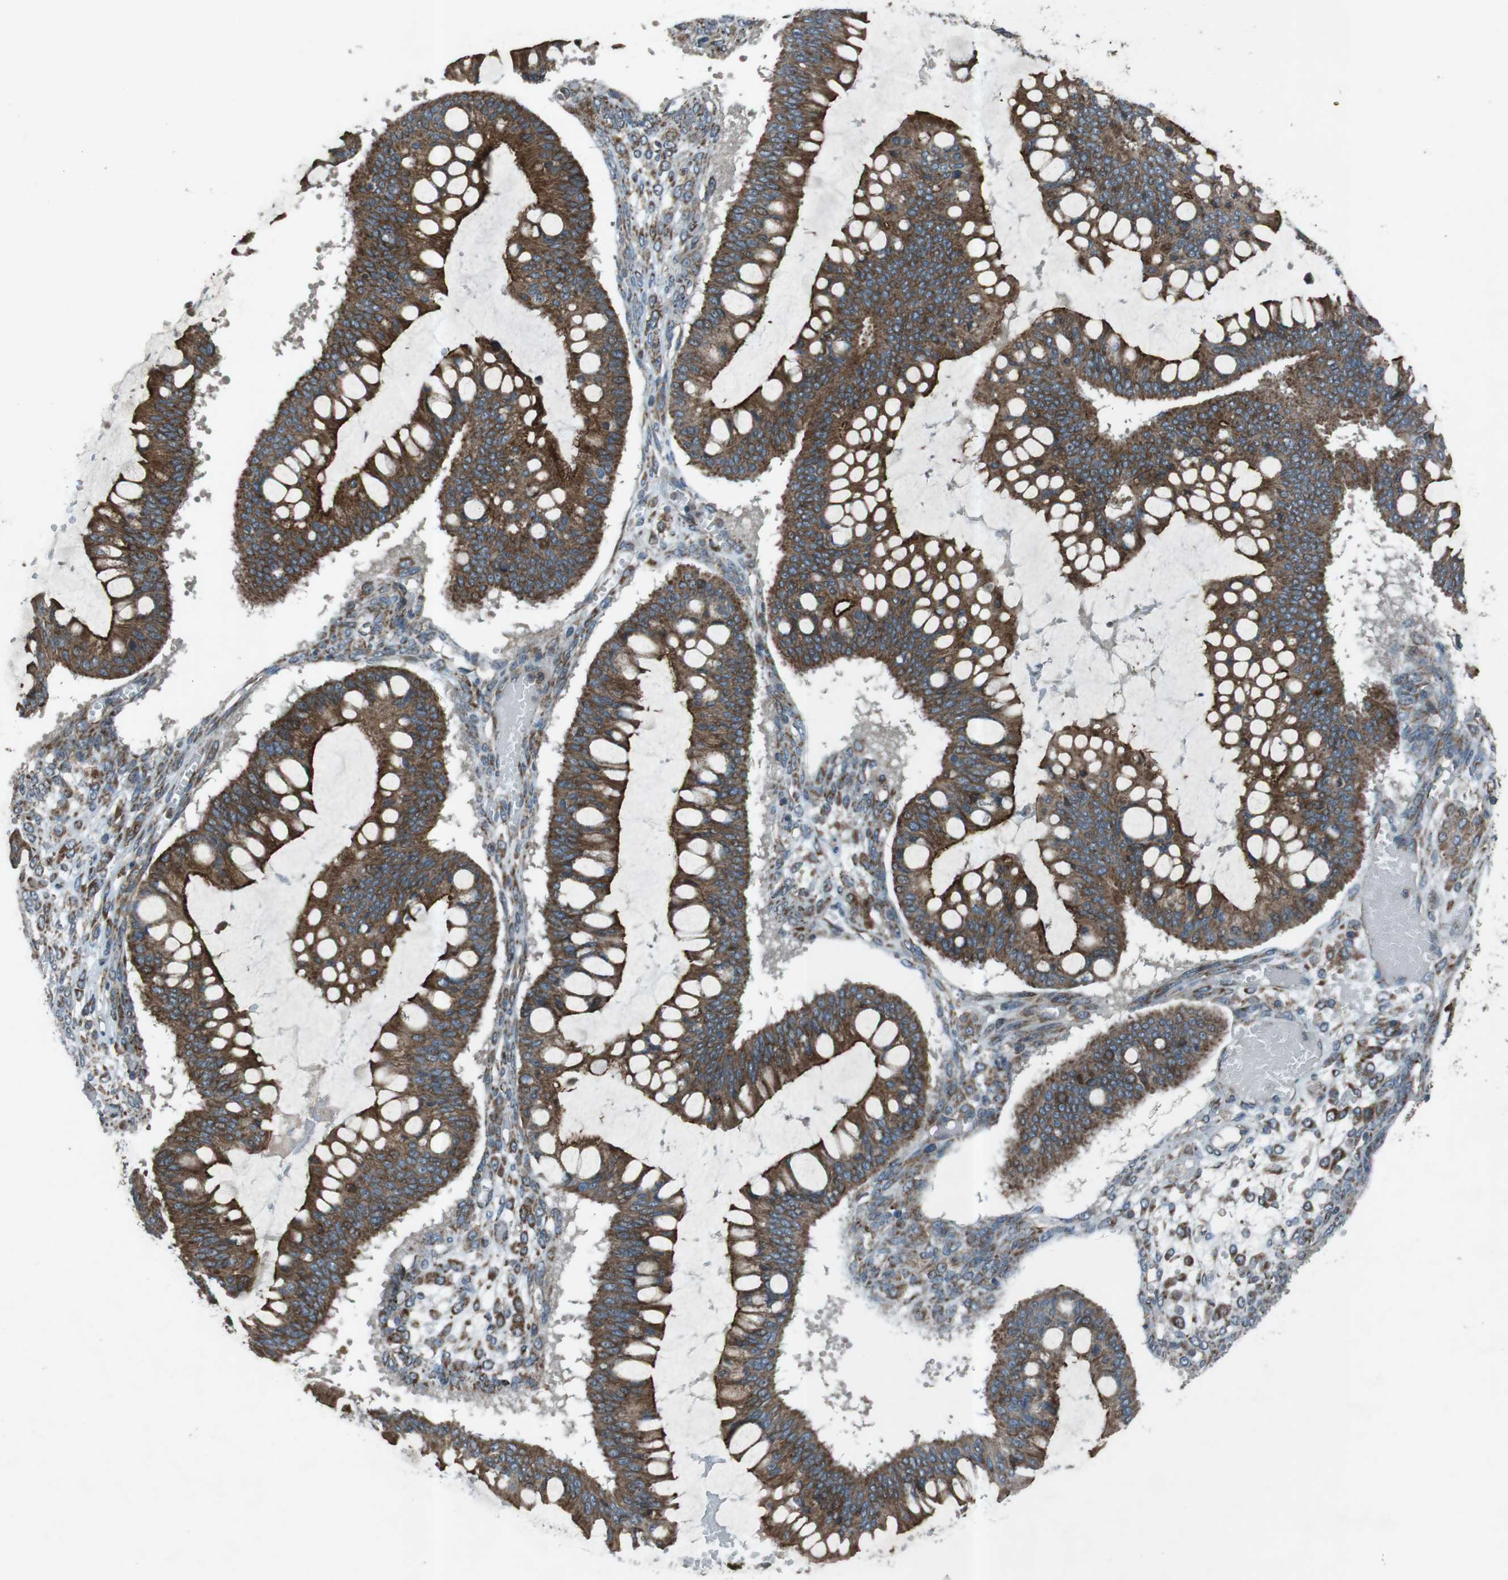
{"staining": {"intensity": "moderate", "quantity": ">75%", "location": "cytoplasmic/membranous"}, "tissue": "ovarian cancer", "cell_type": "Tumor cells", "image_type": "cancer", "snomed": [{"axis": "morphology", "description": "Cystadenocarcinoma, mucinous, NOS"}, {"axis": "topography", "description": "Ovary"}], "caption": "Ovarian cancer (mucinous cystadenocarcinoma) tissue displays moderate cytoplasmic/membranous expression in approximately >75% of tumor cells, visualized by immunohistochemistry.", "gene": "SLC41A1", "patient": {"sex": "female", "age": 73}}